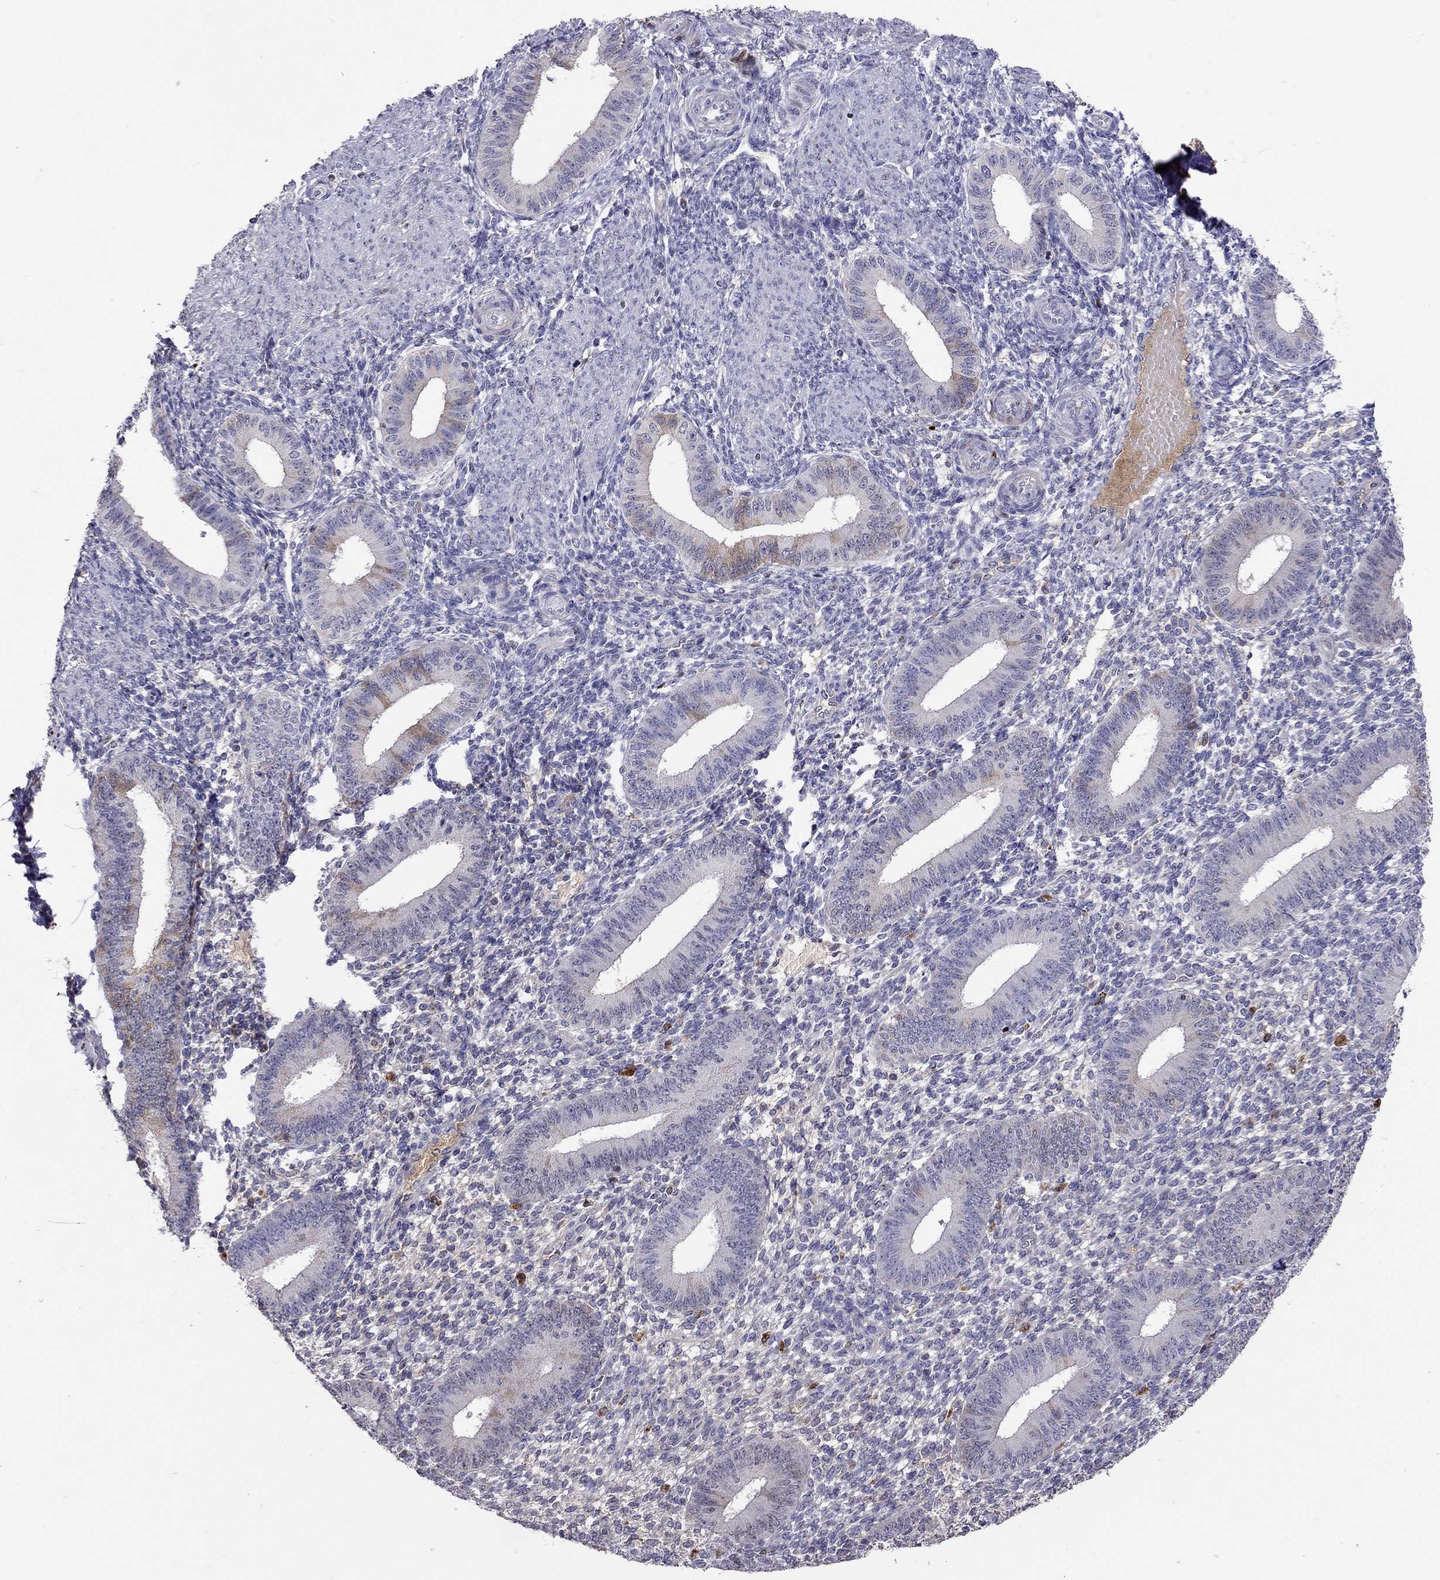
{"staining": {"intensity": "negative", "quantity": "none", "location": "none"}, "tissue": "endometrium", "cell_type": "Cells in endometrial stroma", "image_type": "normal", "snomed": [{"axis": "morphology", "description": "Normal tissue, NOS"}, {"axis": "topography", "description": "Endometrium"}], "caption": "This is an immunohistochemistry histopathology image of unremarkable human endometrium. There is no expression in cells in endometrial stroma.", "gene": "SERPINA3", "patient": {"sex": "female", "age": 39}}